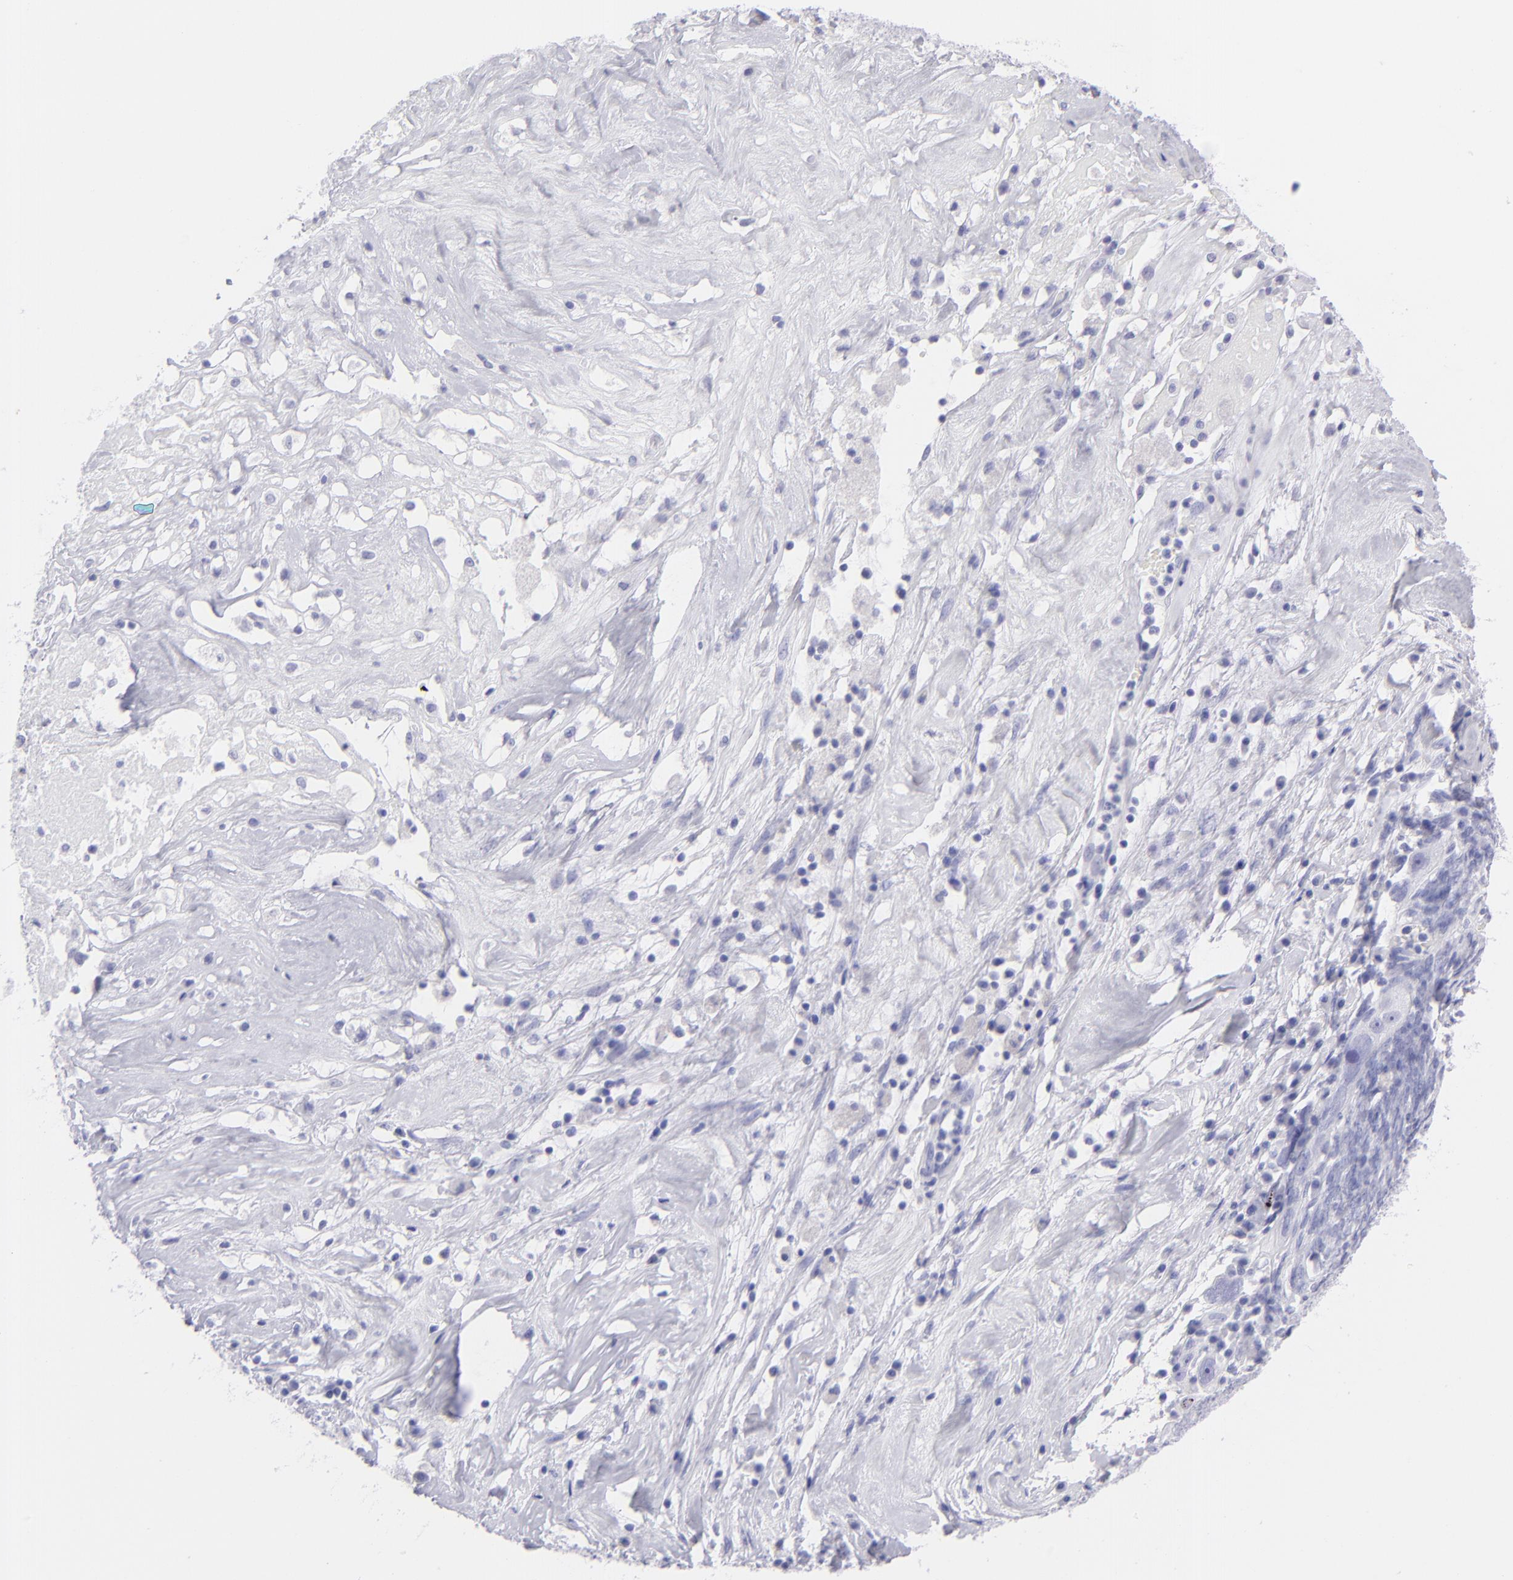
{"staining": {"intensity": "negative", "quantity": "none", "location": "none"}, "tissue": "ovarian cancer", "cell_type": "Tumor cells", "image_type": "cancer", "snomed": [{"axis": "morphology", "description": "Normal tissue, NOS"}, {"axis": "morphology", "description": "Cystadenocarcinoma, serous, NOS"}, {"axis": "topography", "description": "Ovary"}], "caption": "A micrograph of ovarian cancer stained for a protein displays no brown staining in tumor cells.", "gene": "SLC1A3", "patient": {"sex": "female", "age": 62}}